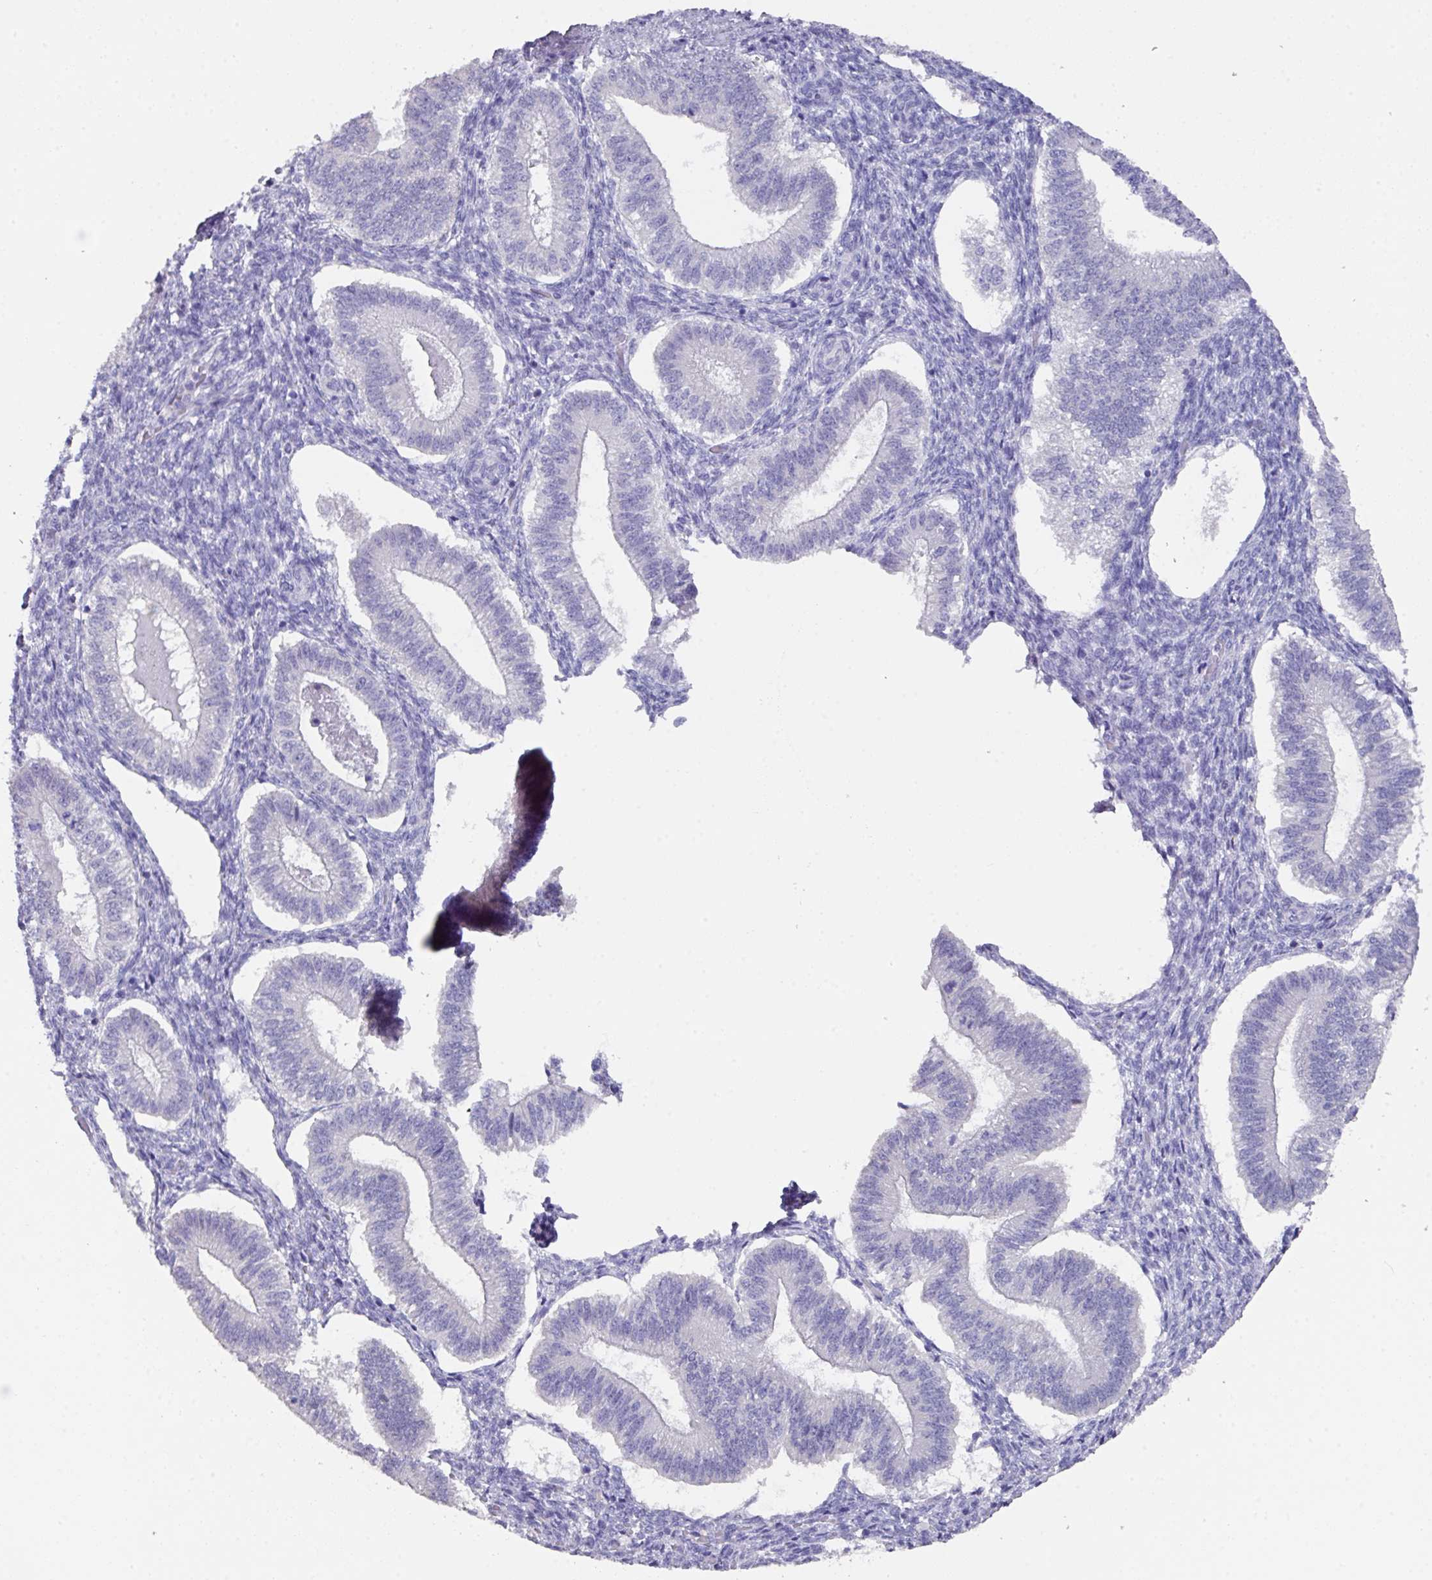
{"staining": {"intensity": "negative", "quantity": "none", "location": "none"}, "tissue": "endometrium", "cell_type": "Cells in endometrial stroma", "image_type": "normal", "snomed": [{"axis": "morphology", "description": "Normal tissue, NOS"}, {"axis": "topography", "description": "Endometrium"}], "caption": "Endometrium stained for a protein using immunohistochemistry (IHC) shows no positivity cells in endometrial stroma.", "gene": "DAZ1", "patient": {"sex": "female", "age": 25}}